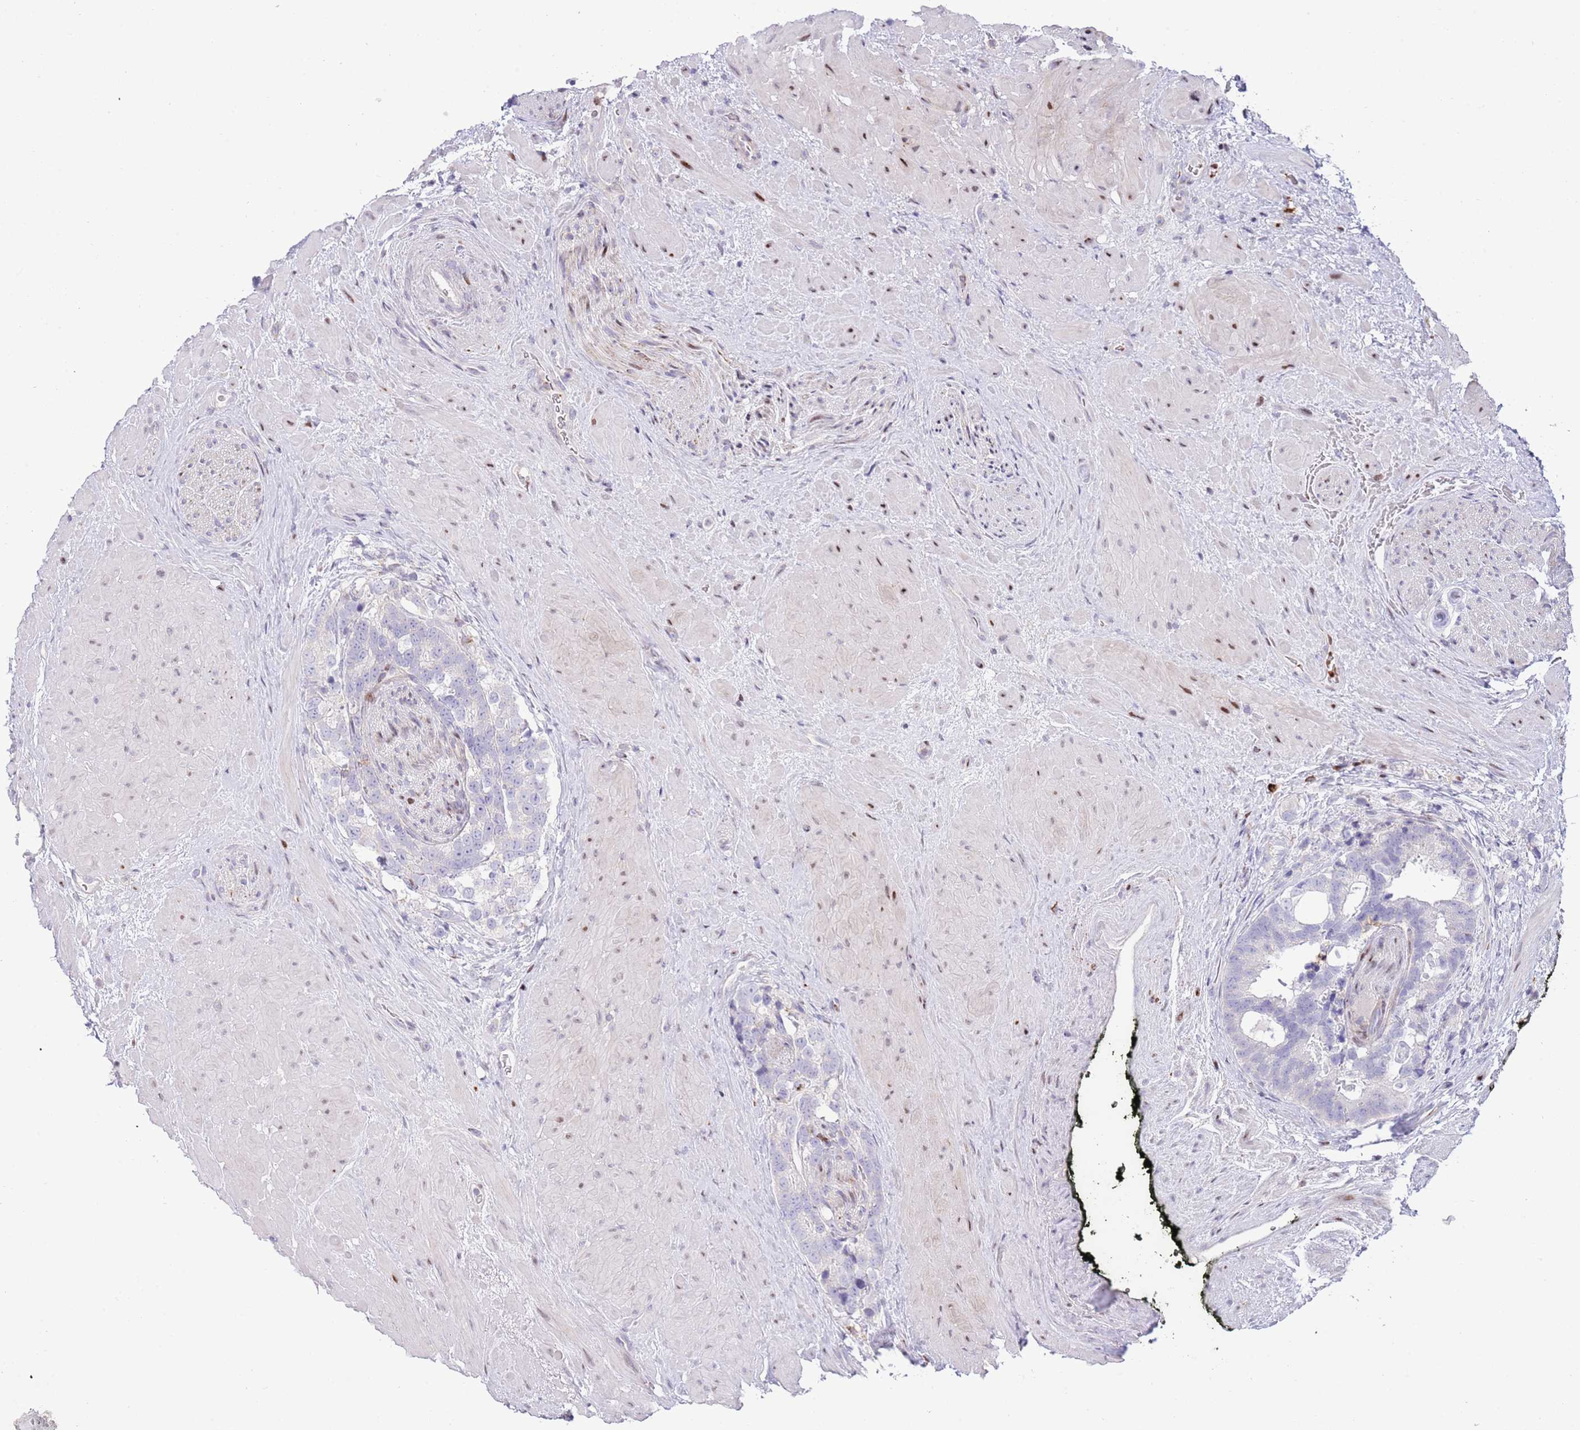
{"staining": {"intensity": "negative", "quantity": "none", "location": "none"}, "tissue": "prostate cancer", "cell_type": "Tumor cells", "image_type": "cancer", "snomed": [{"axis": "morphology", "description": "Adenocarcinoma, High grade"}, {"axis": "topography", "description": "Prostate"}], "caption": "The IHC image has no significant staining in tumor cells of high-grade adenocarcinoma (prostate) tissue.", "gene": "ANO8", "patient": {"sex": "male", "age": 74}}